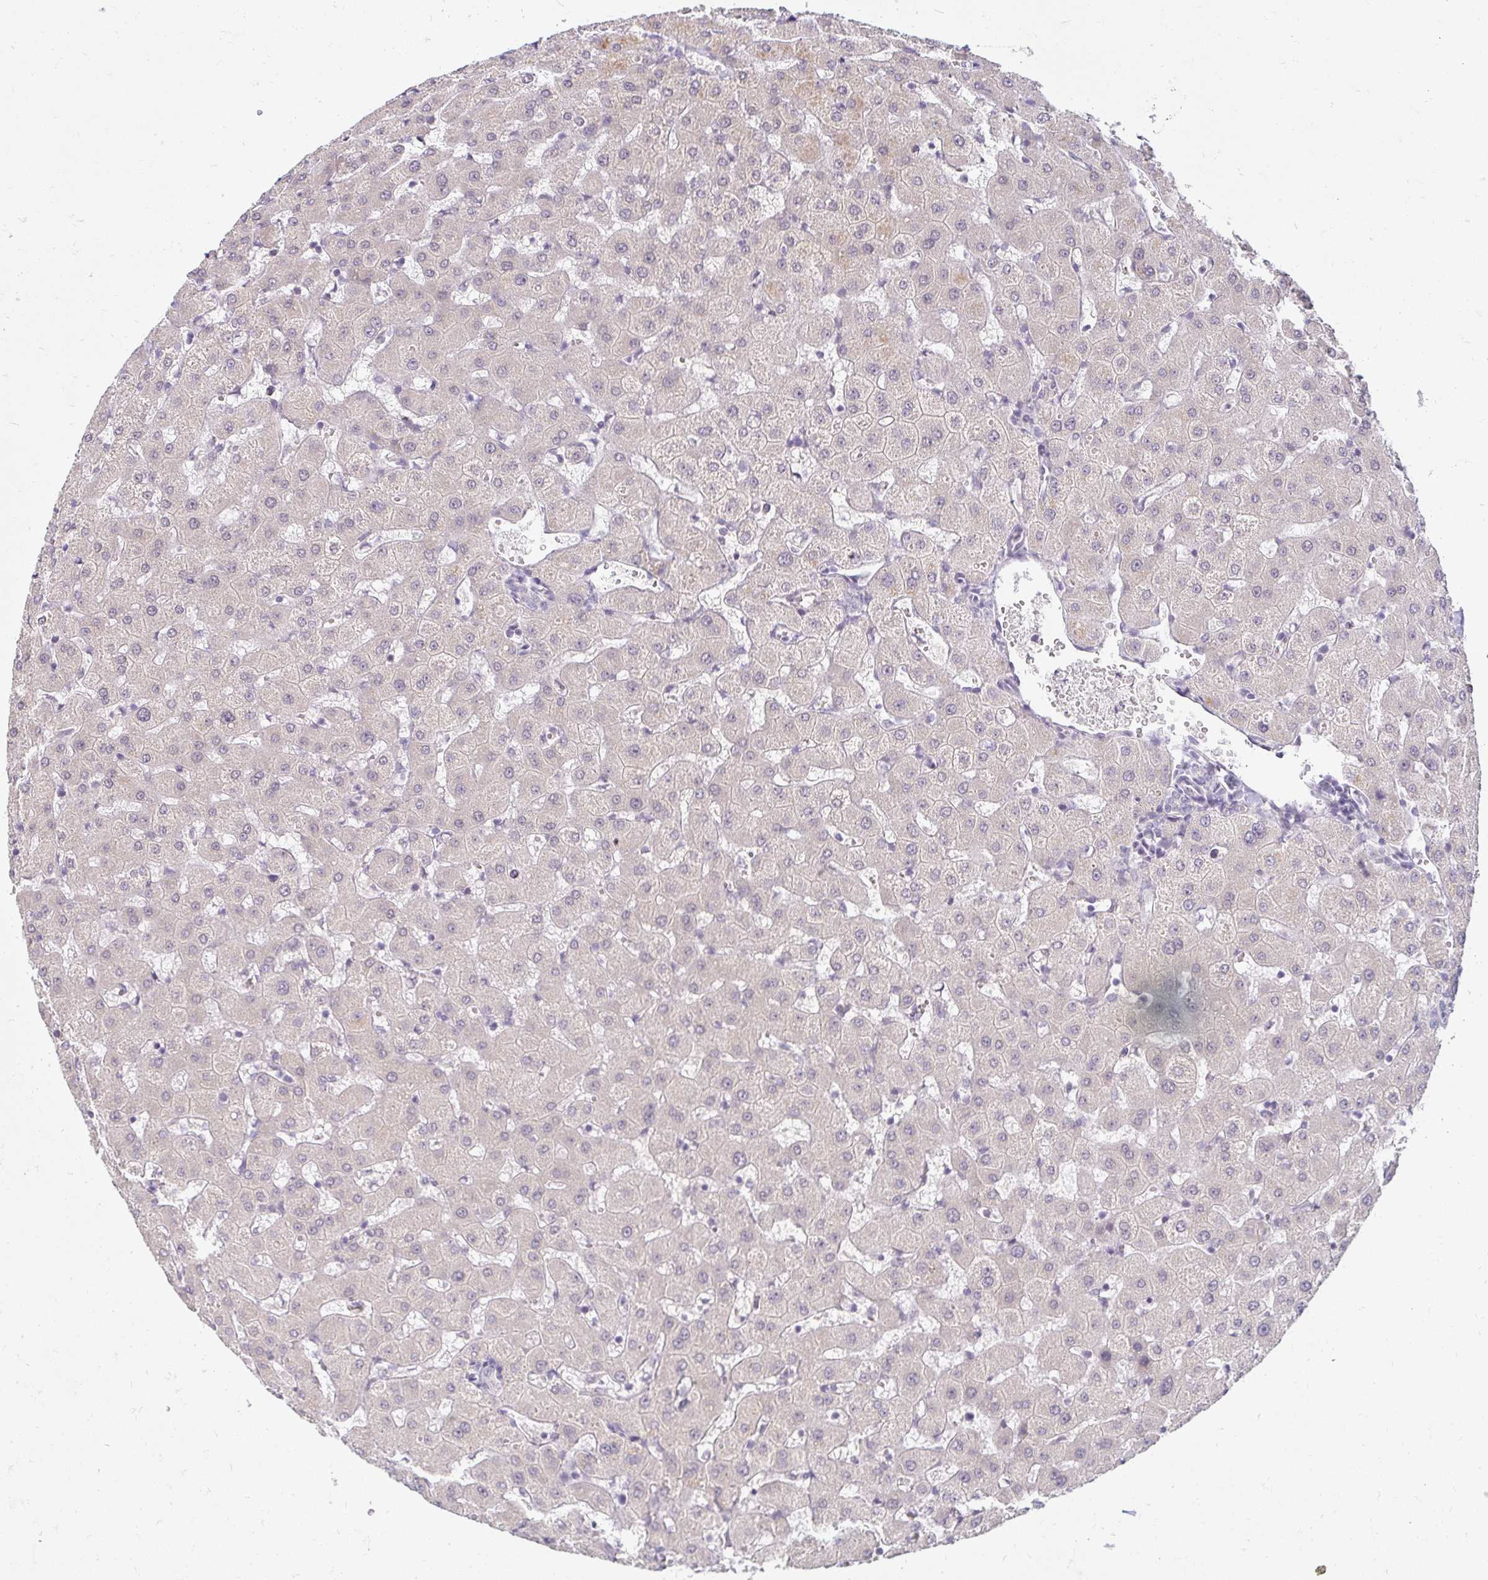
{"staining": {"intensity": "negative", "quantity": "none", "location": "none"}, "tissue": "liver", "cell_type": "Cholangiocytes", "image_type": "normal", "snomed": [{"axis": "morphology", "description": "Normal tissue, NOS"}, {"axis": "topography", "description": "Liver"}], "caption": "Cholangiocytes are negative for protein expression in benign human liver. (DAB immunohistochemistry (IHC) visualized using brightfield microscopy, high magnification).", "gene": "DDN", "patient": {"sex": "female", "age": 63}}